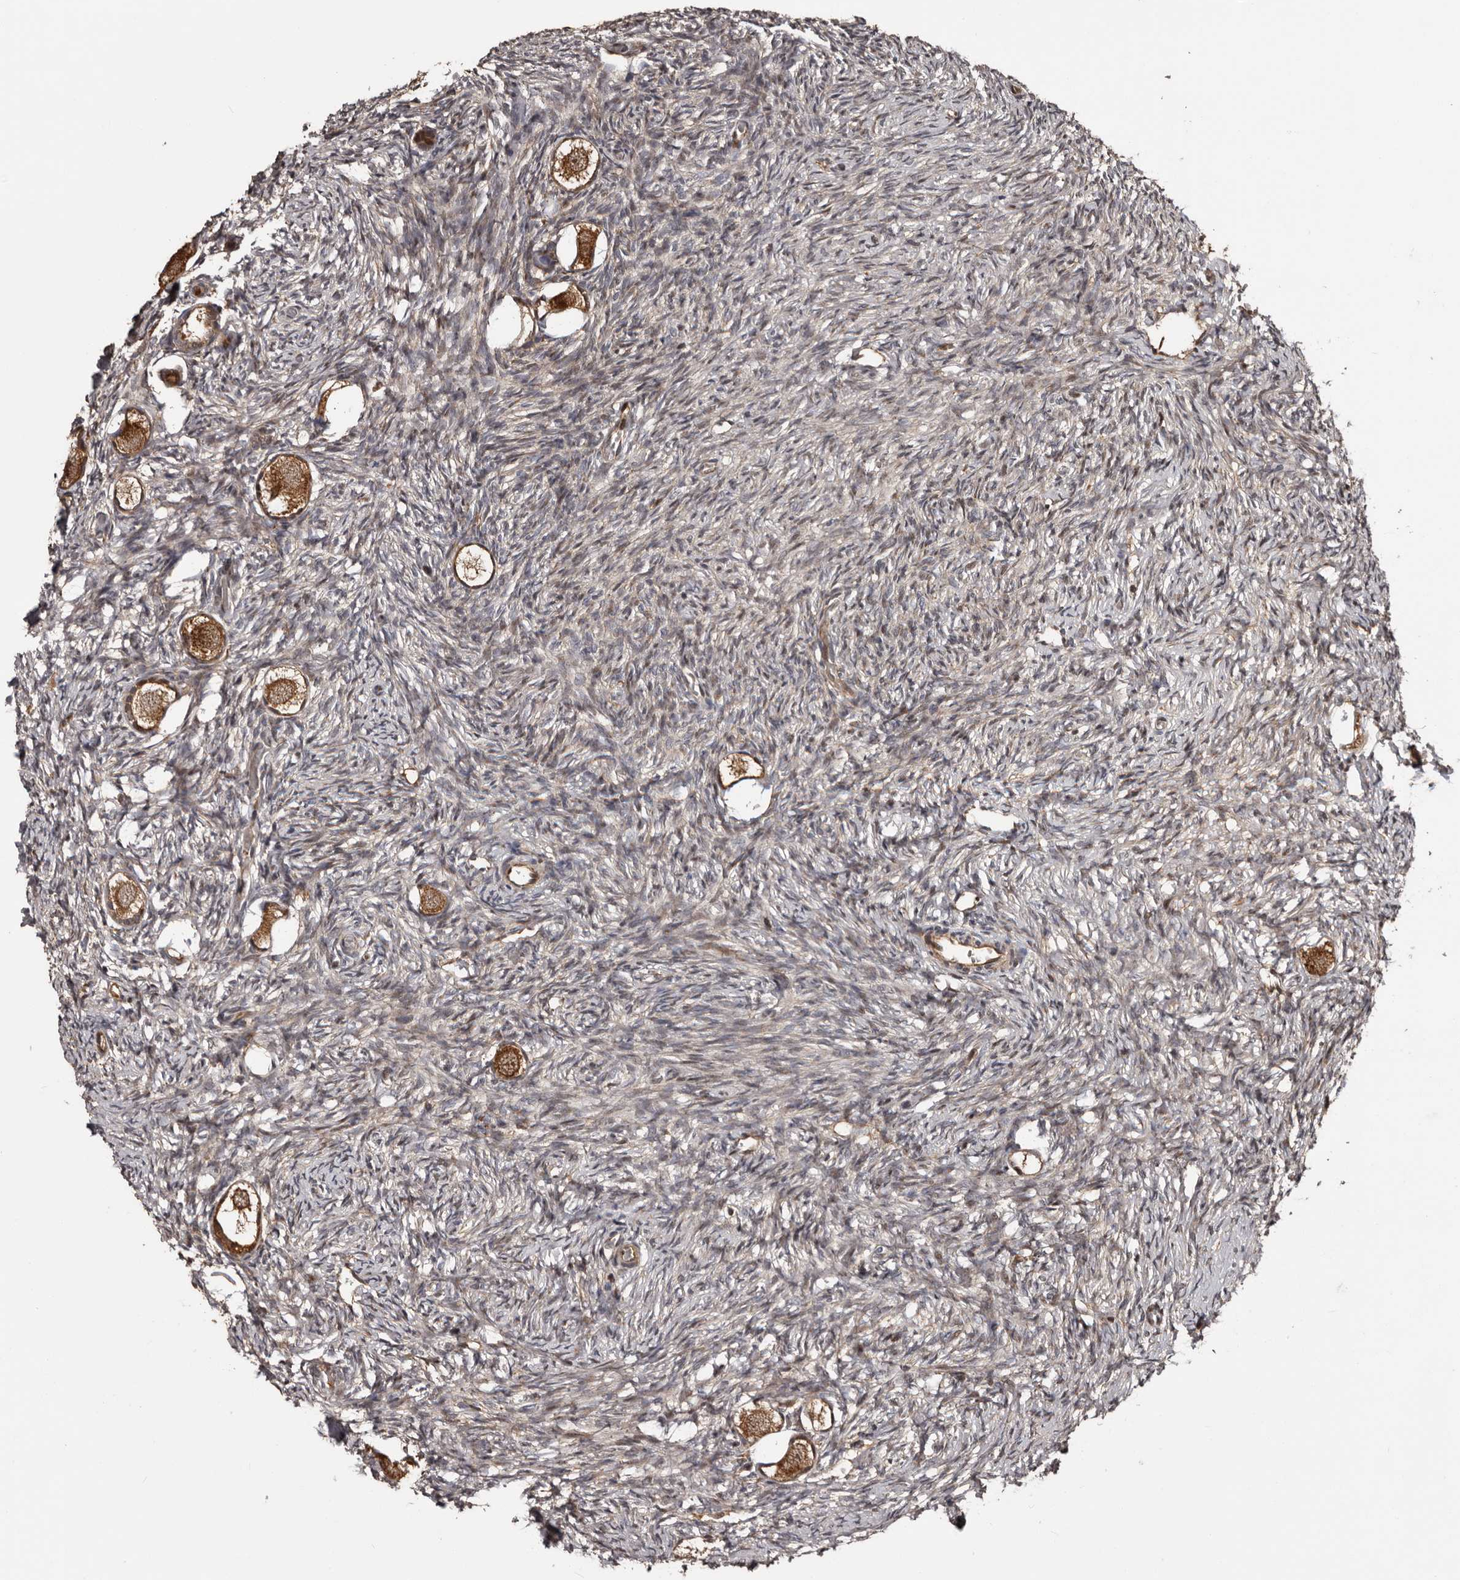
{"staining": {"intensity": "moderate", "quantity": ">75%", "location": "cytoplasmic/membranous"}, "tissue": "ovary", "cell_type": "Follicle cells", "image_type": "normal", "snomed": [{"axis": "morphology", "description": "Normal tissue, NOS"}, {"axis": "topography", "description": "Ovary"}], "caption": "Human ovary stained with a protein marker demonstrates moderate staining in follicle cells.", "gene": "SERTAD4", "patient": {"sex": "female", "age": 27}}